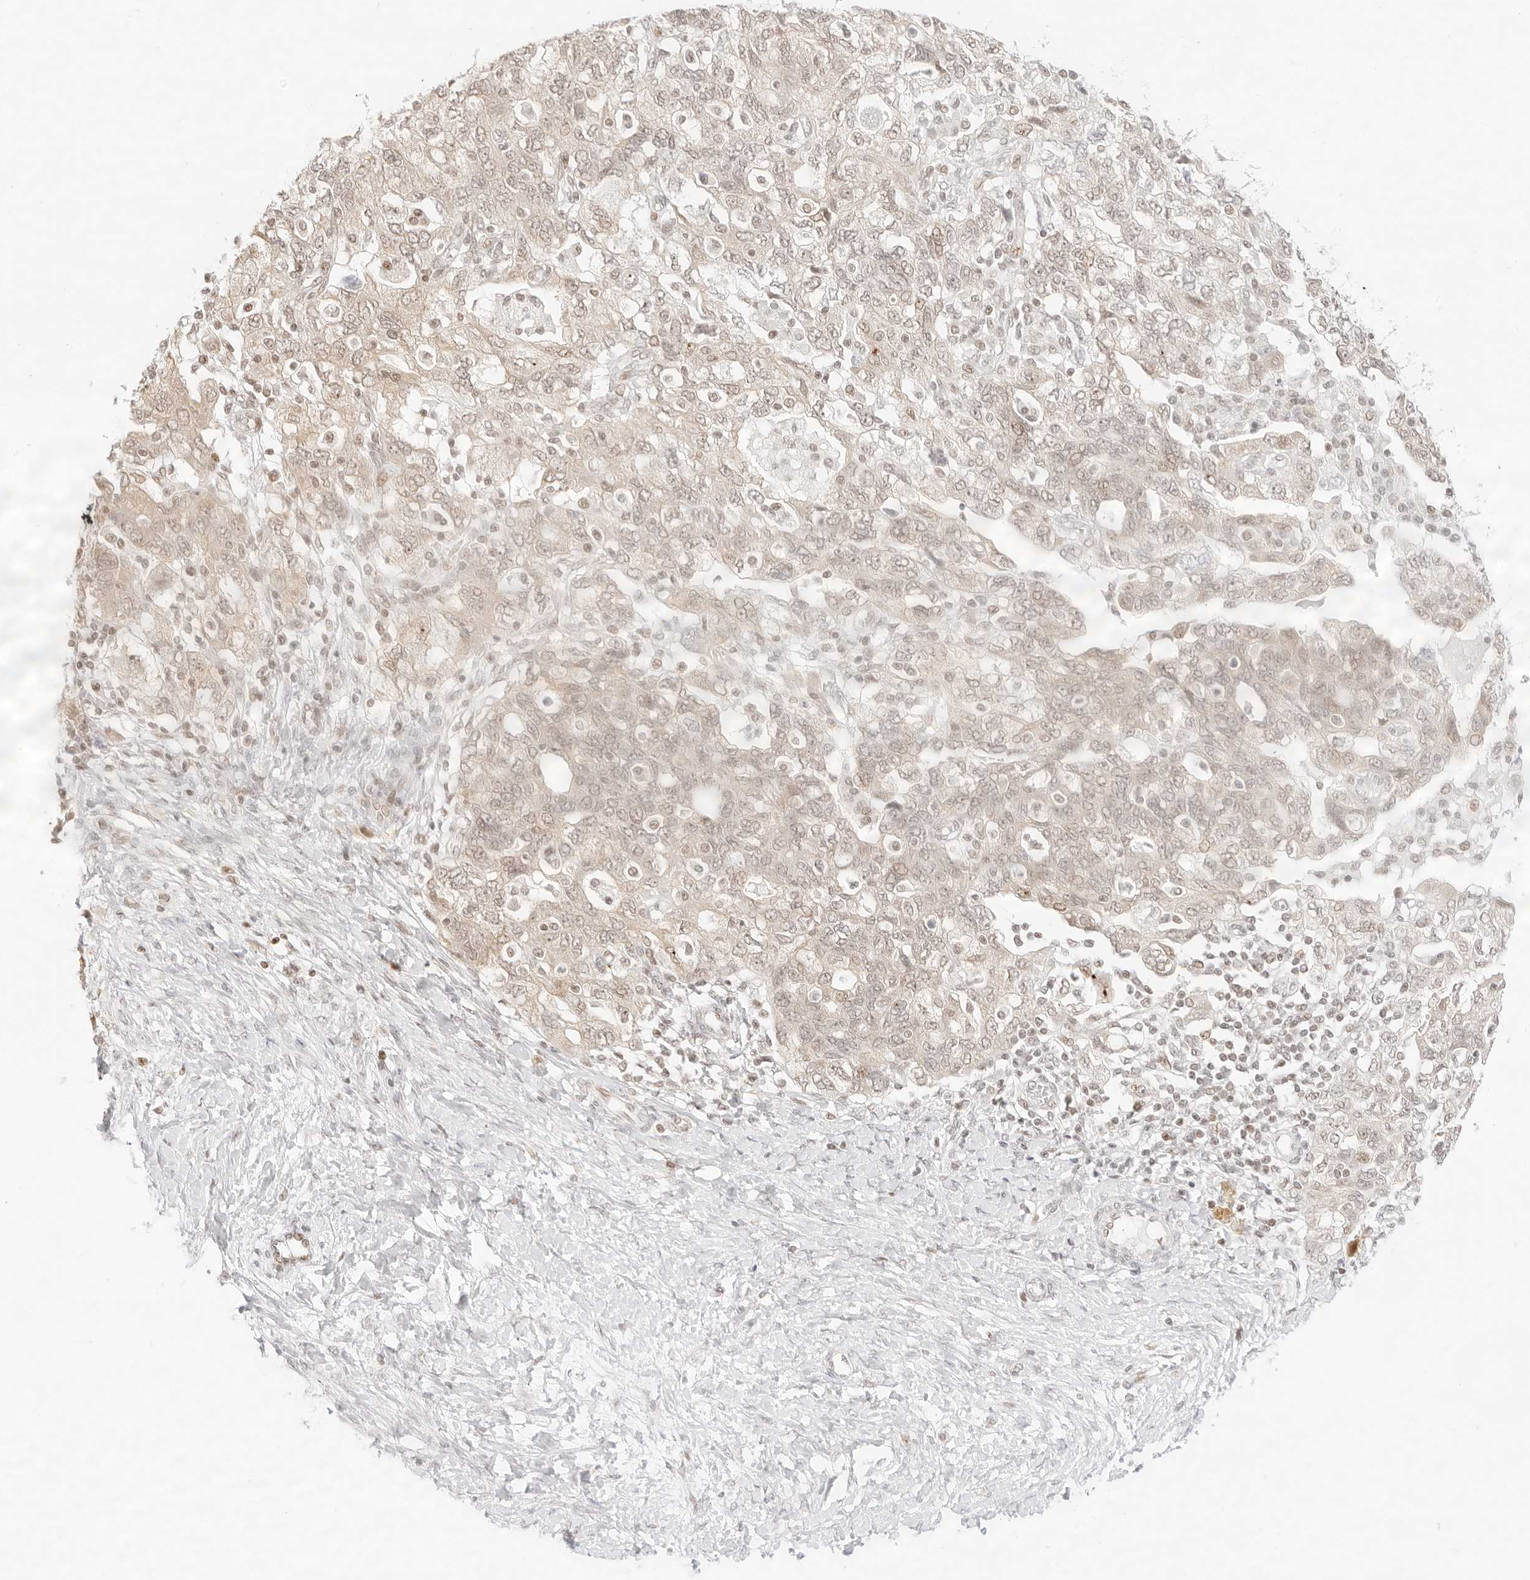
{"staining": {"intensity": "negative", "quantity": "none", "location": "none"}, "tissue": "ovarian cancer", "cell_type": "Tumor cells", "image_type": "cancer", "snomed": [{"axis": "morphology", "description": "Carcinoma, NOS"}, {"axis": "morphology", "description": "Cystadenocarcinoma, serous, NOS"}, {"axis": "topography", "description": "Ovary"}], "caption": "Immunohistochemical staining of human ovarian serous cystadenocarcinoma exhibits no significant positivity in tumor cells. The staining was performed using DAB (3,3'-diaminobenzidine) to visualize the protein expression in brown, while the nuclei were stained in blue with hematoxylin (Magnification: 20x).", "gene": "GNAS", "patient": {"sex": "female", "age": 69}}